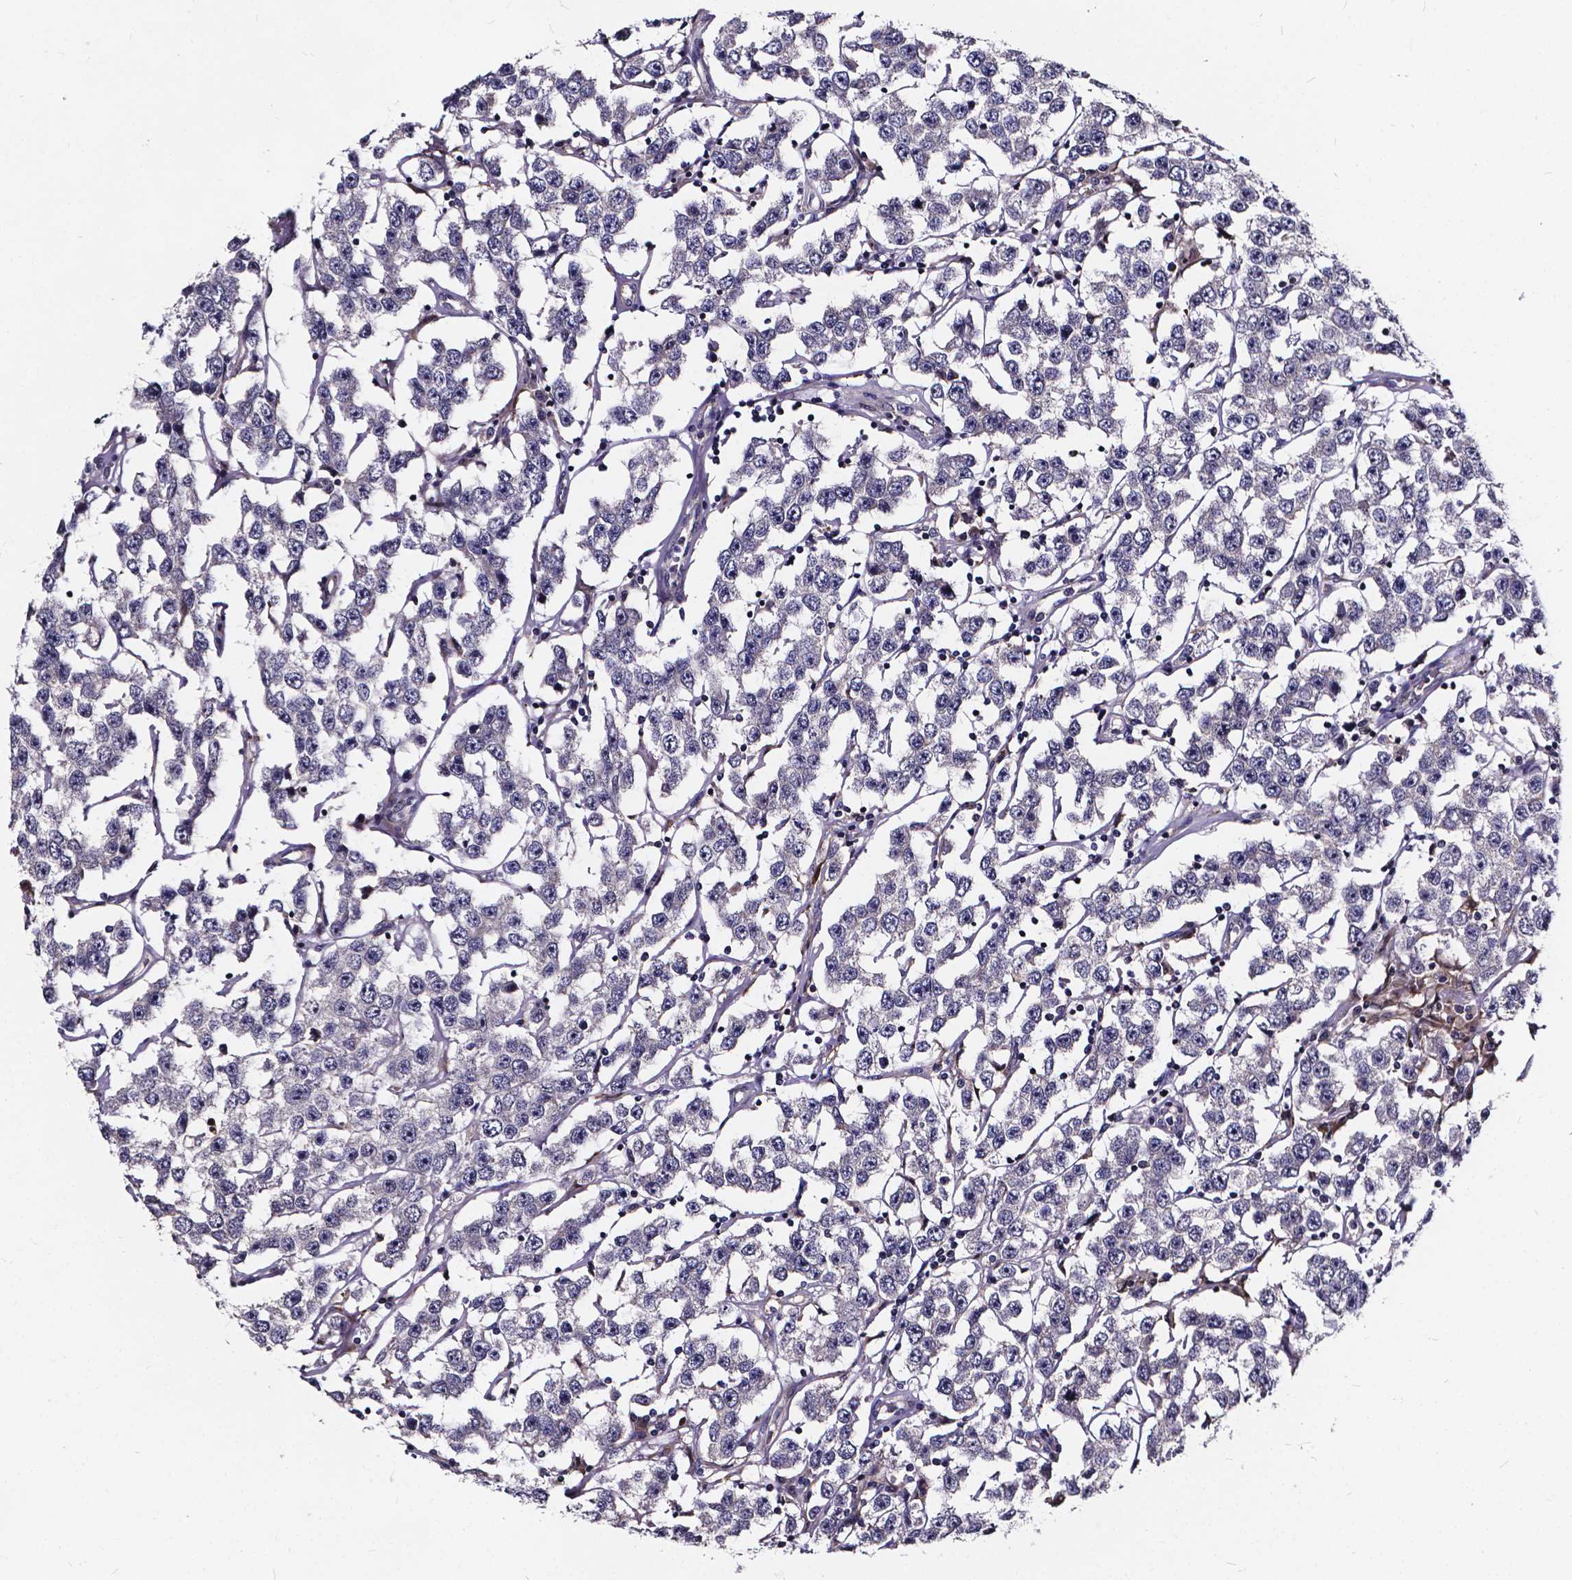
{"staining": {"intensity": "negative", "quantity": "none", "location": "none"}, "tissue": "testis cancer", "cell_type": "Tumor cells", "image_type": "cancer", "snomed": [{"axis": "morphology", "description": "Seminoma, NOS"}, {"axis": "topography", "description": "Testis"}], "caption": "Testis cancer was stained to show a protein in brown. There is no significant expression in tumor cells.", "gene": "SOWAHA", "patient": {"sex": "male", "age": 52}}